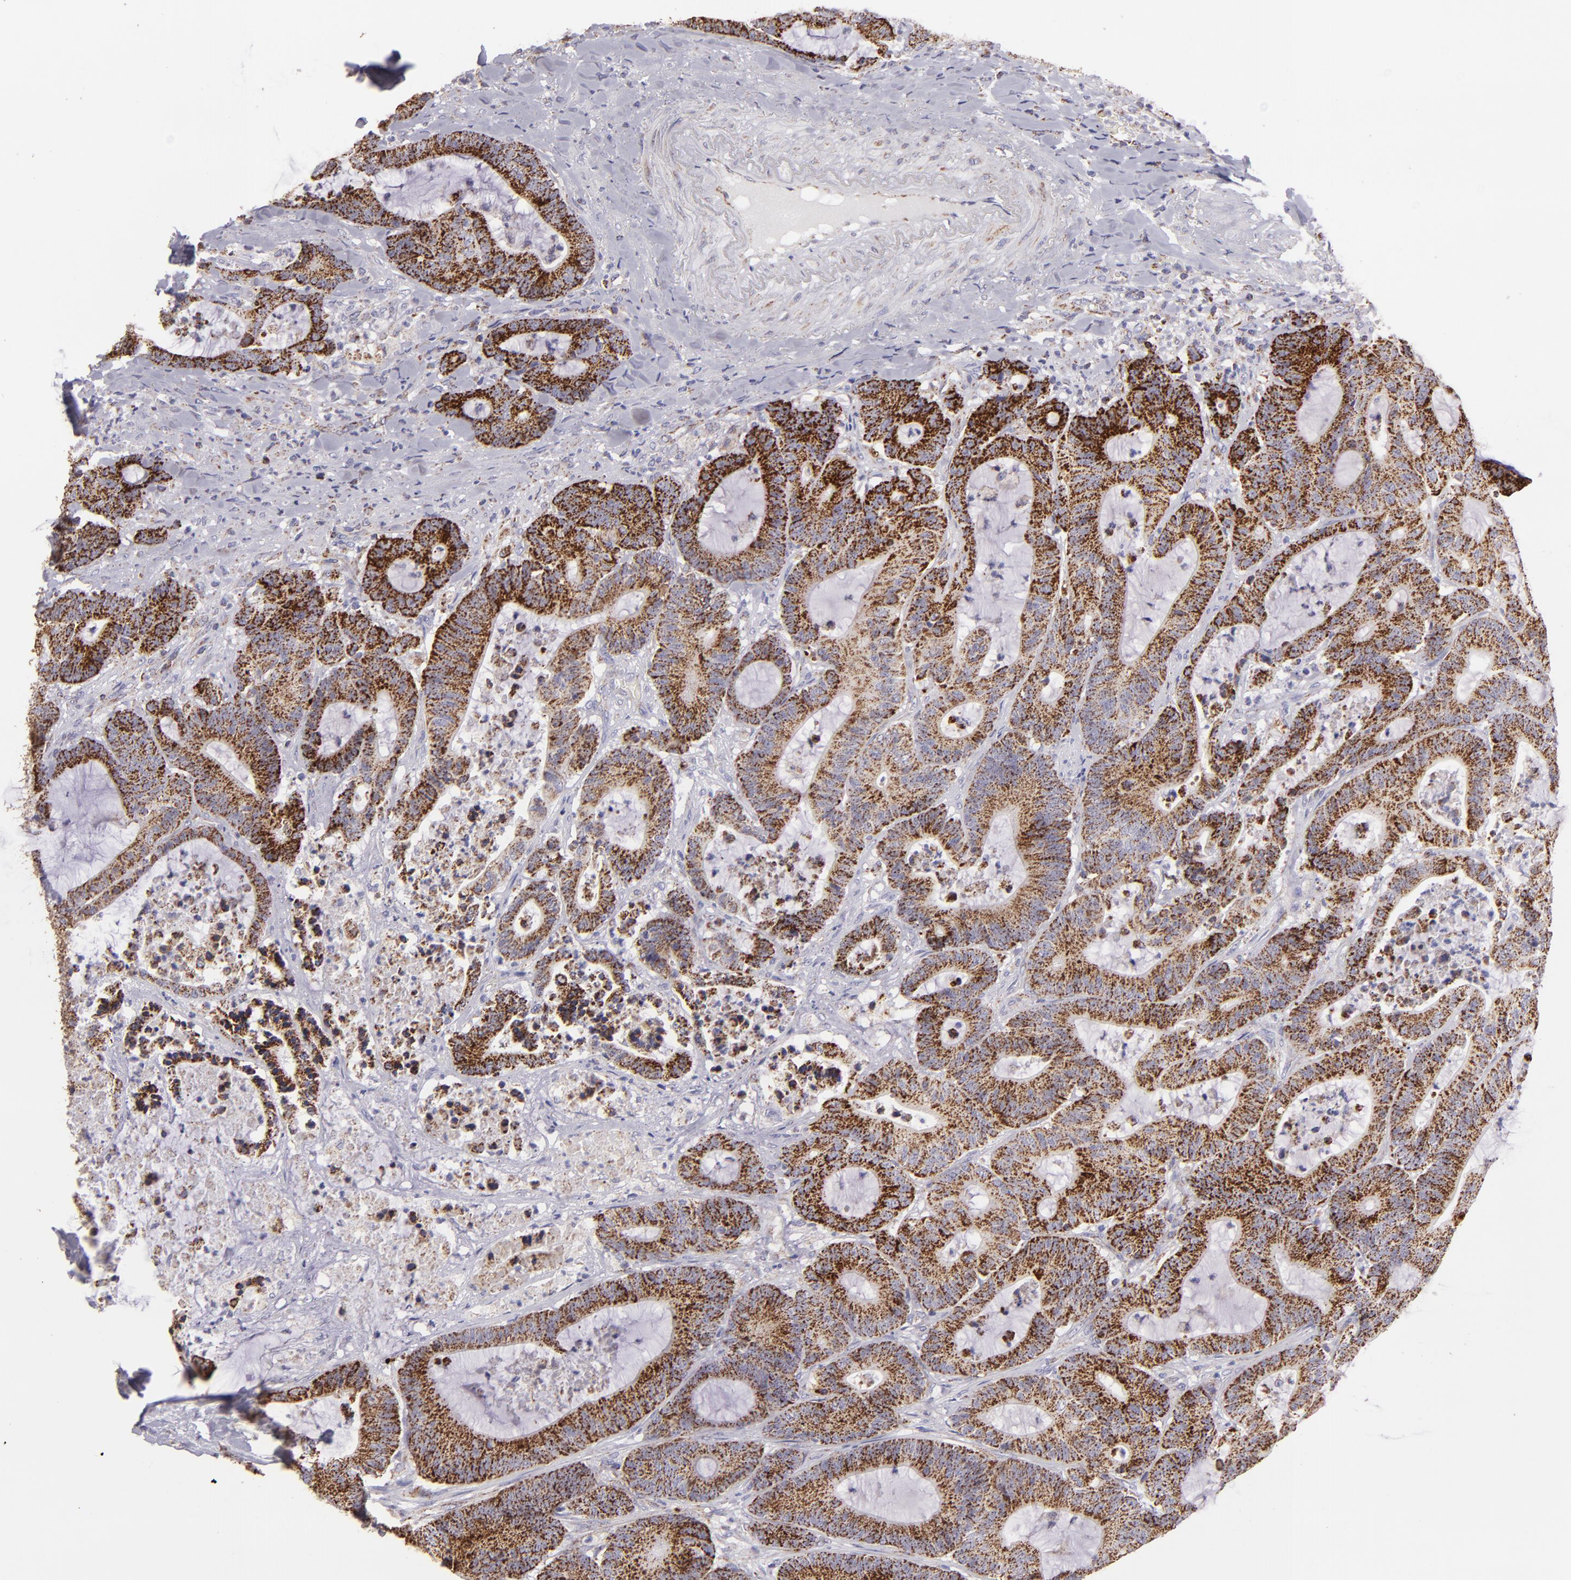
{"staining": {"intensity": "moderate", "quantity": ">75%", "location": "cytoplasmic/membranous"}, "tissue": "colorectal cancer", "cell_type": "Tumor cells", "image_type": "cancer", "snomed": [{"axis": "morphology", "description": "Adenocarcinoma, NOS"}, {"axis": "topography", "description": "Colon"}], "caption": "A histopathology image of colorectal cancer stained for a protein exhibits moderate cytoplasmic/membranous brown staining in tumor cells.", "gene": "HSPD1", "patient": {"sex": "female", "age": 84}}